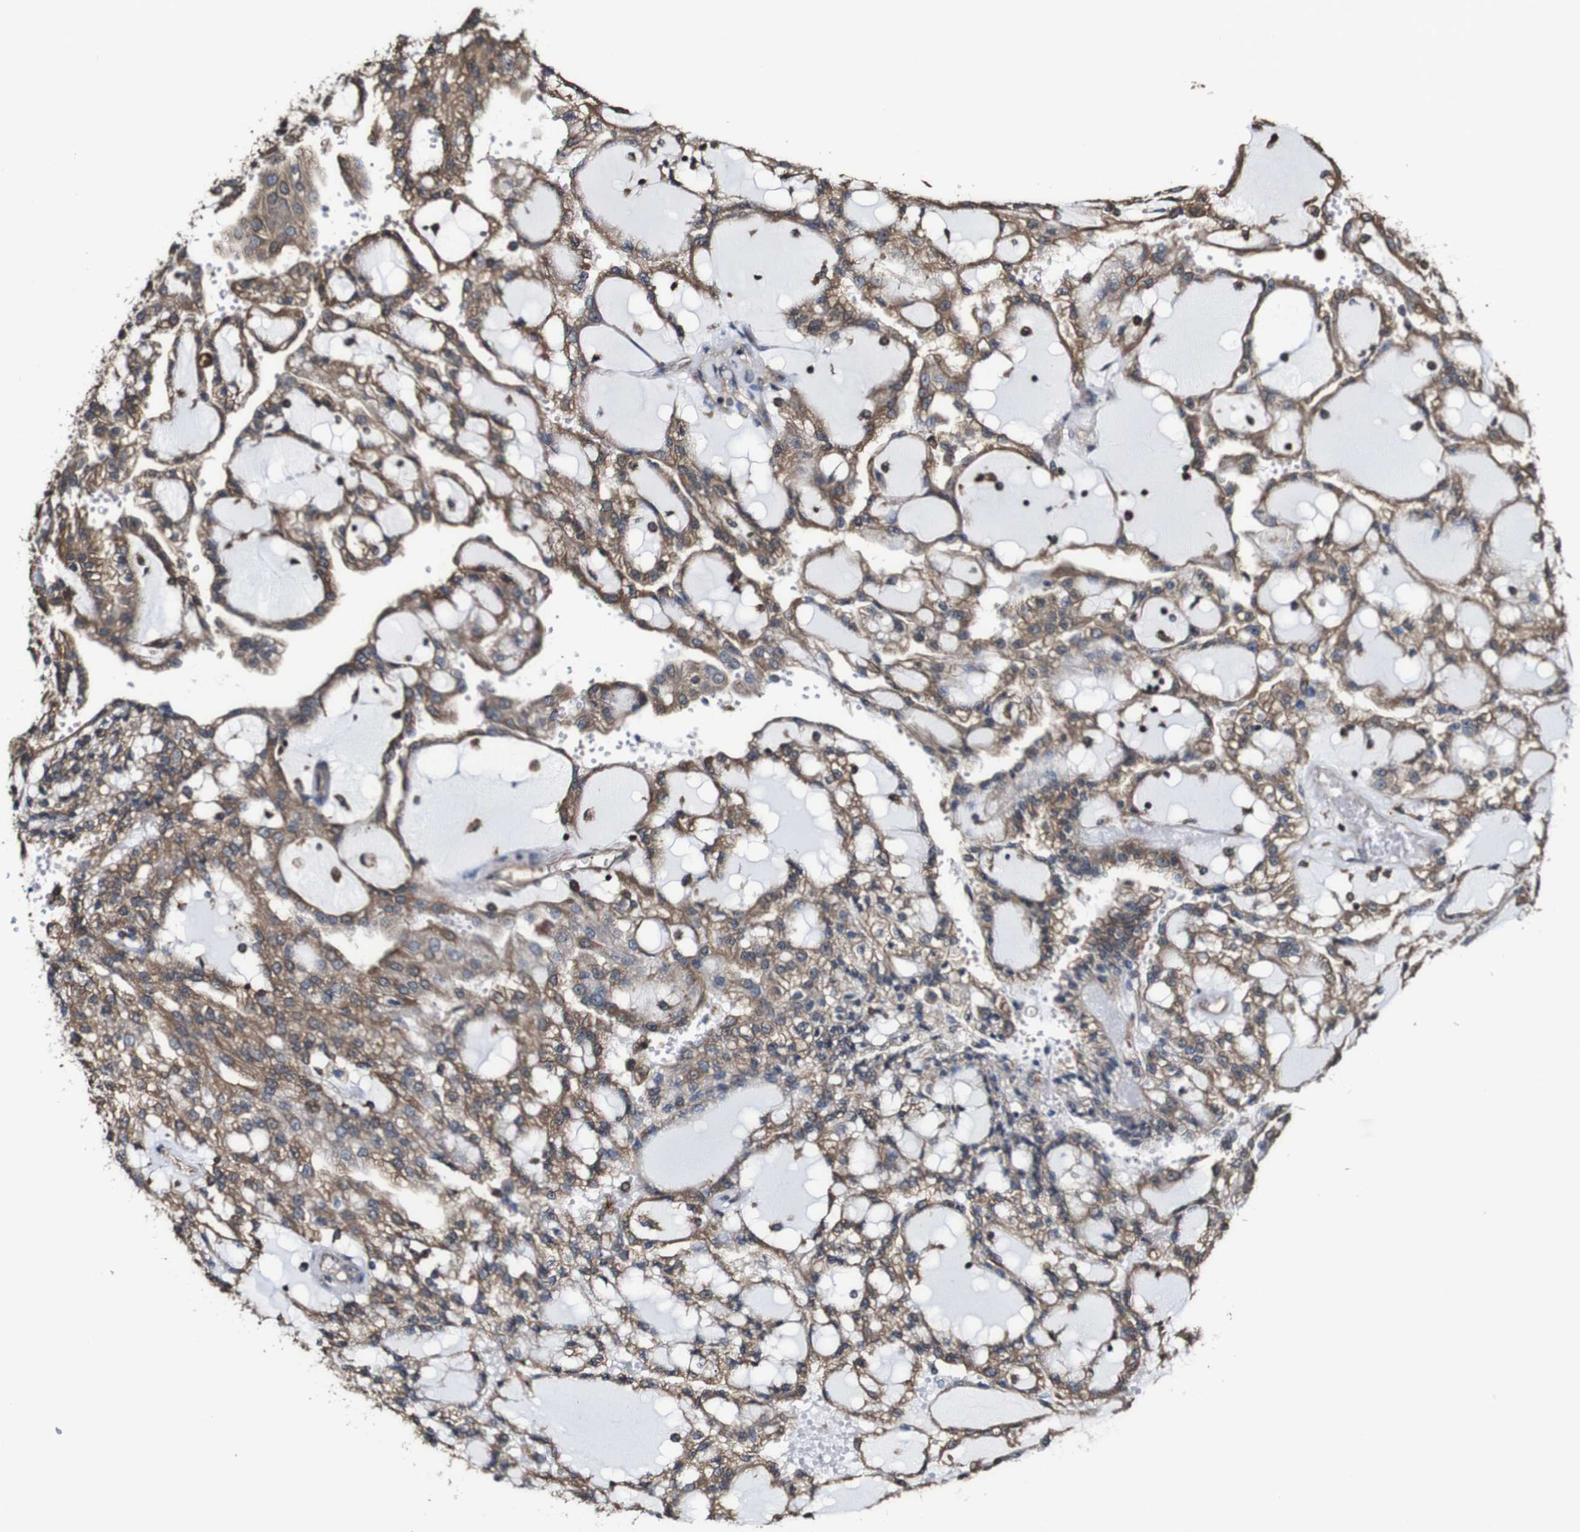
{"staining": {"intensity": "moderate", "quantity": ">75%", "location": "cytoplasmic/membranous"}, "tissue": "renal cancer", "cell_type": "Tumor cells", "image_type": "cancer", "snomed": [{"axis": "morphology", "description": "Adenocarcinoma, NOS"}, {"axis": "topography", "description": "Kidney"}], "caption": "Human renal adenocarcinoma stained with a protein marker reveals moderate staining in tumor cells.", "gene": "PTPRR", "patient": {"sex": "male", "age": 63}}